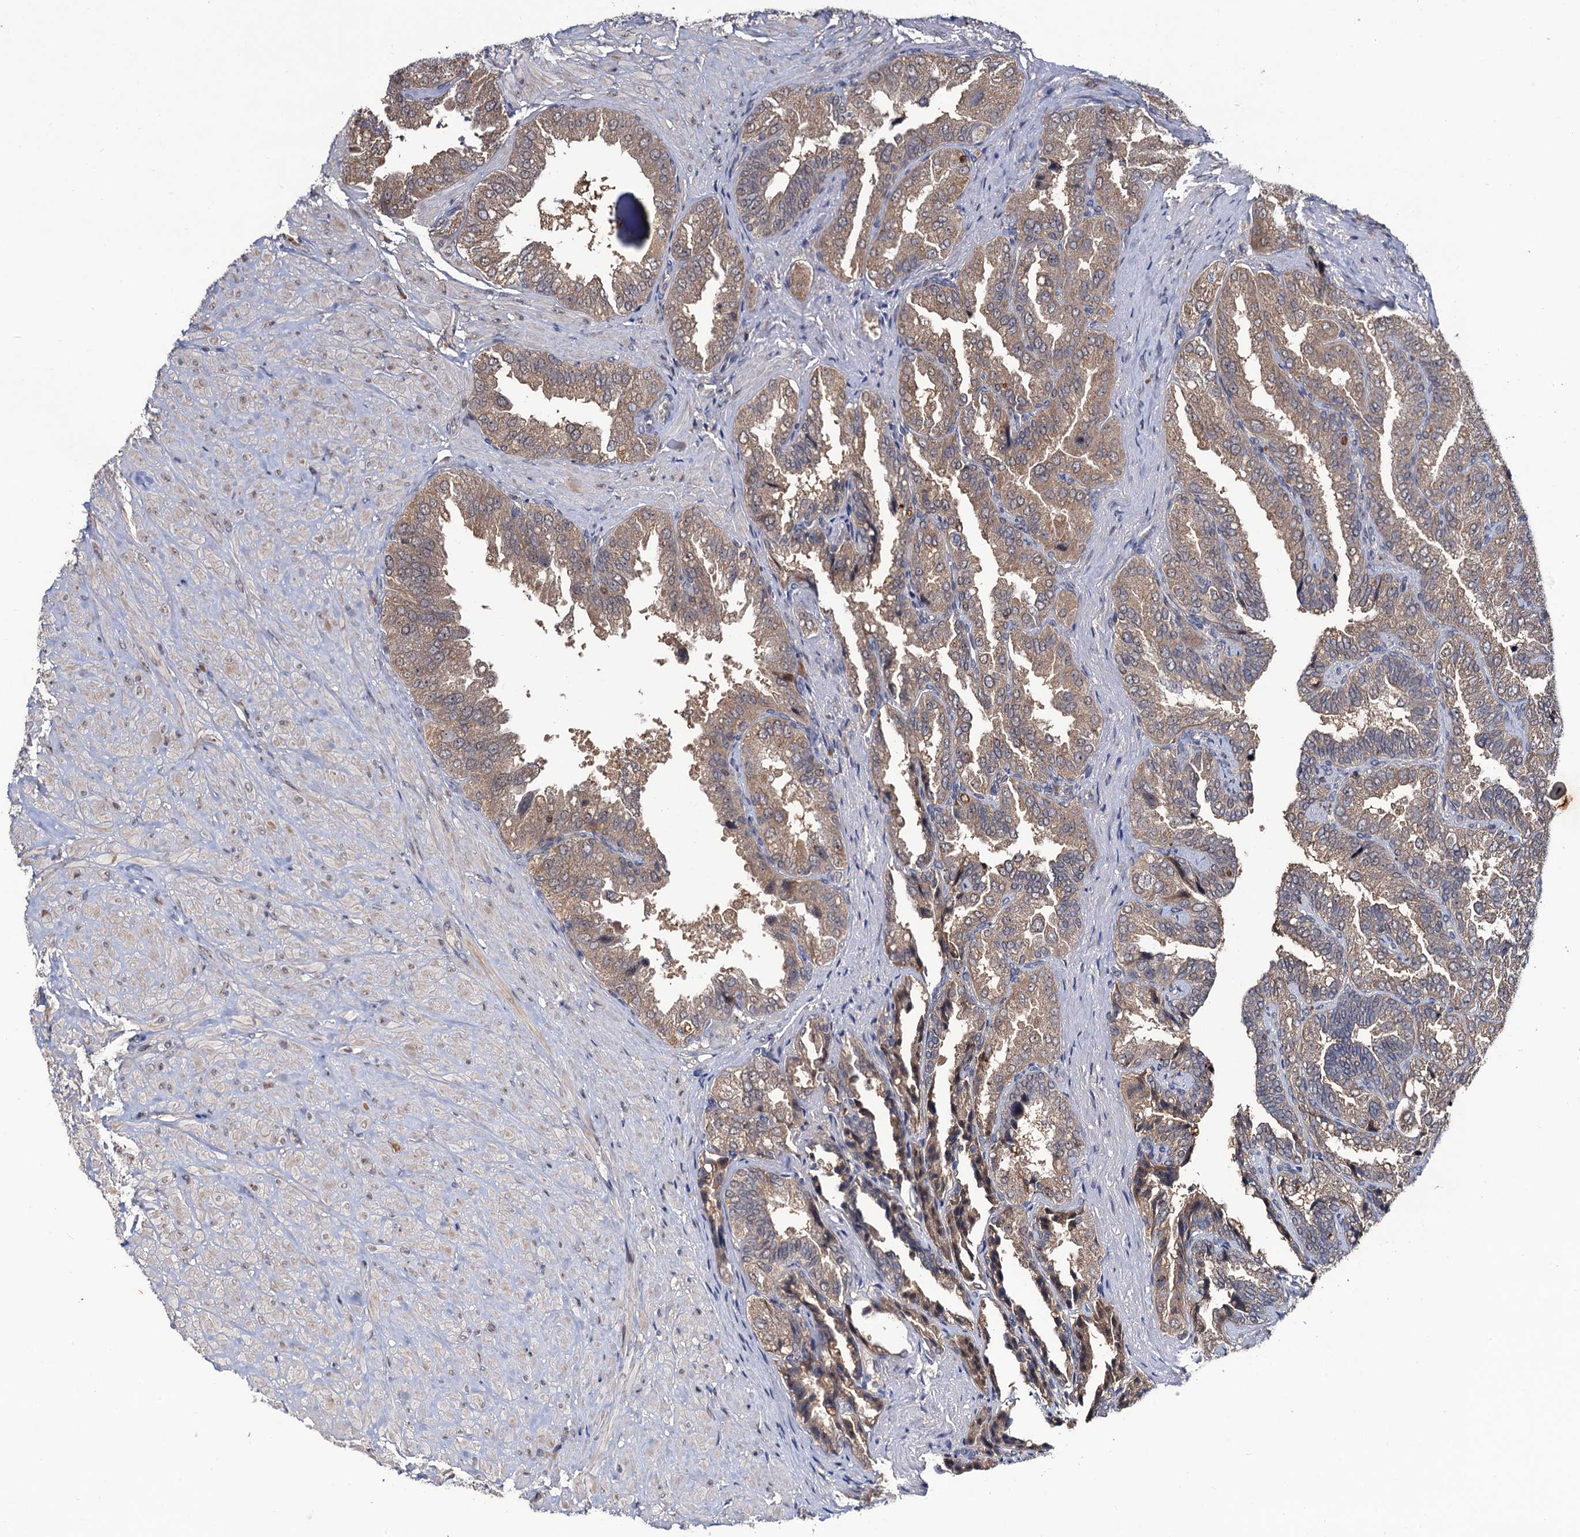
{"staining": {"intensity": "moderate", "quantity": ">75%", "location": "cytoplasmic/membranous"}, "tissue": "seminal vesicle", "cell_type": "Glandular cells", "image_type": "normal", "snomed": [{"axis": "morphology", "description": "Normal tissue, NOS"}, {"axis": "topography", "description": "Seminal veicle"}, {"axis": "topography", "description": "Peripheral nerve tissue"}], "caption": "Immunohistochemistry (IHC) histopathology image of benign seminal vesicle: seminal vesicle stained using immunohistochemistry (IHC) reveals medium levels of moderate protein expression localized specifically in the cytoplasmic/membranous of glandular cells, appearing as a cytoplasmic/membranous brown color.", "gene": "LRRC63", "patient": {"sex": "male", "age": 63}}